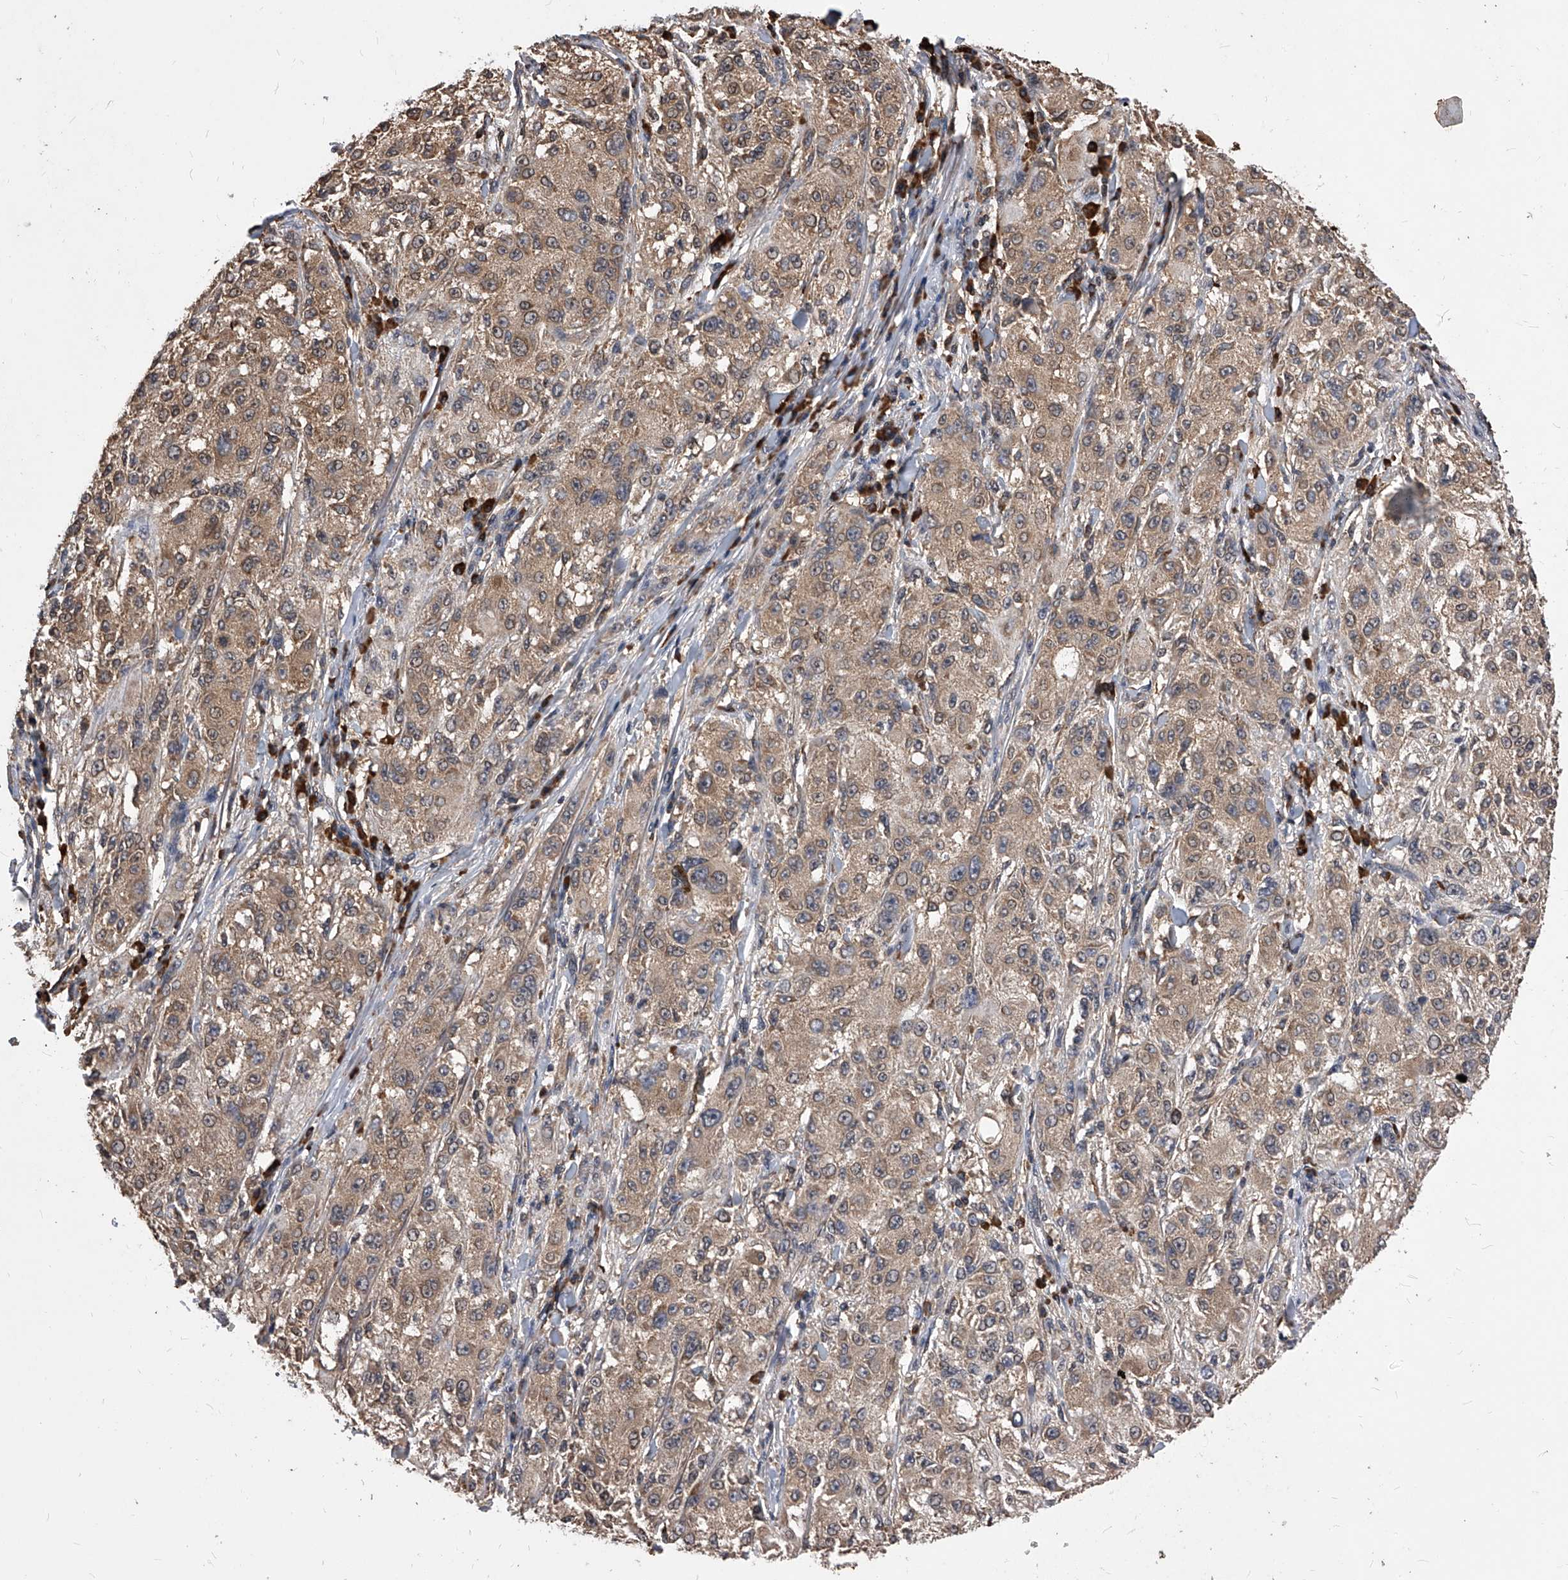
{"staining": {"intensity": "weak", "quantity": ">75%", "location": "cytoplasmic/membranous"}, "tissue": "melanoma", "cell_type": "Tumor cells", "image_type": "cancer", "snomed": [{"axis": "morphology", "description": "Necrosis, NOS"}, {"axis": "morphology", "description": "Malignant melanoma, NOS"}, {"axis": "topography", "description": "Skin"}], "caption": "Melanoma stained for a protein demonstrates weak cytoplasmic/membranous positivity in tumor cells.", "gene": "ID1", "patient": {"sex": "female", "age": 87}}